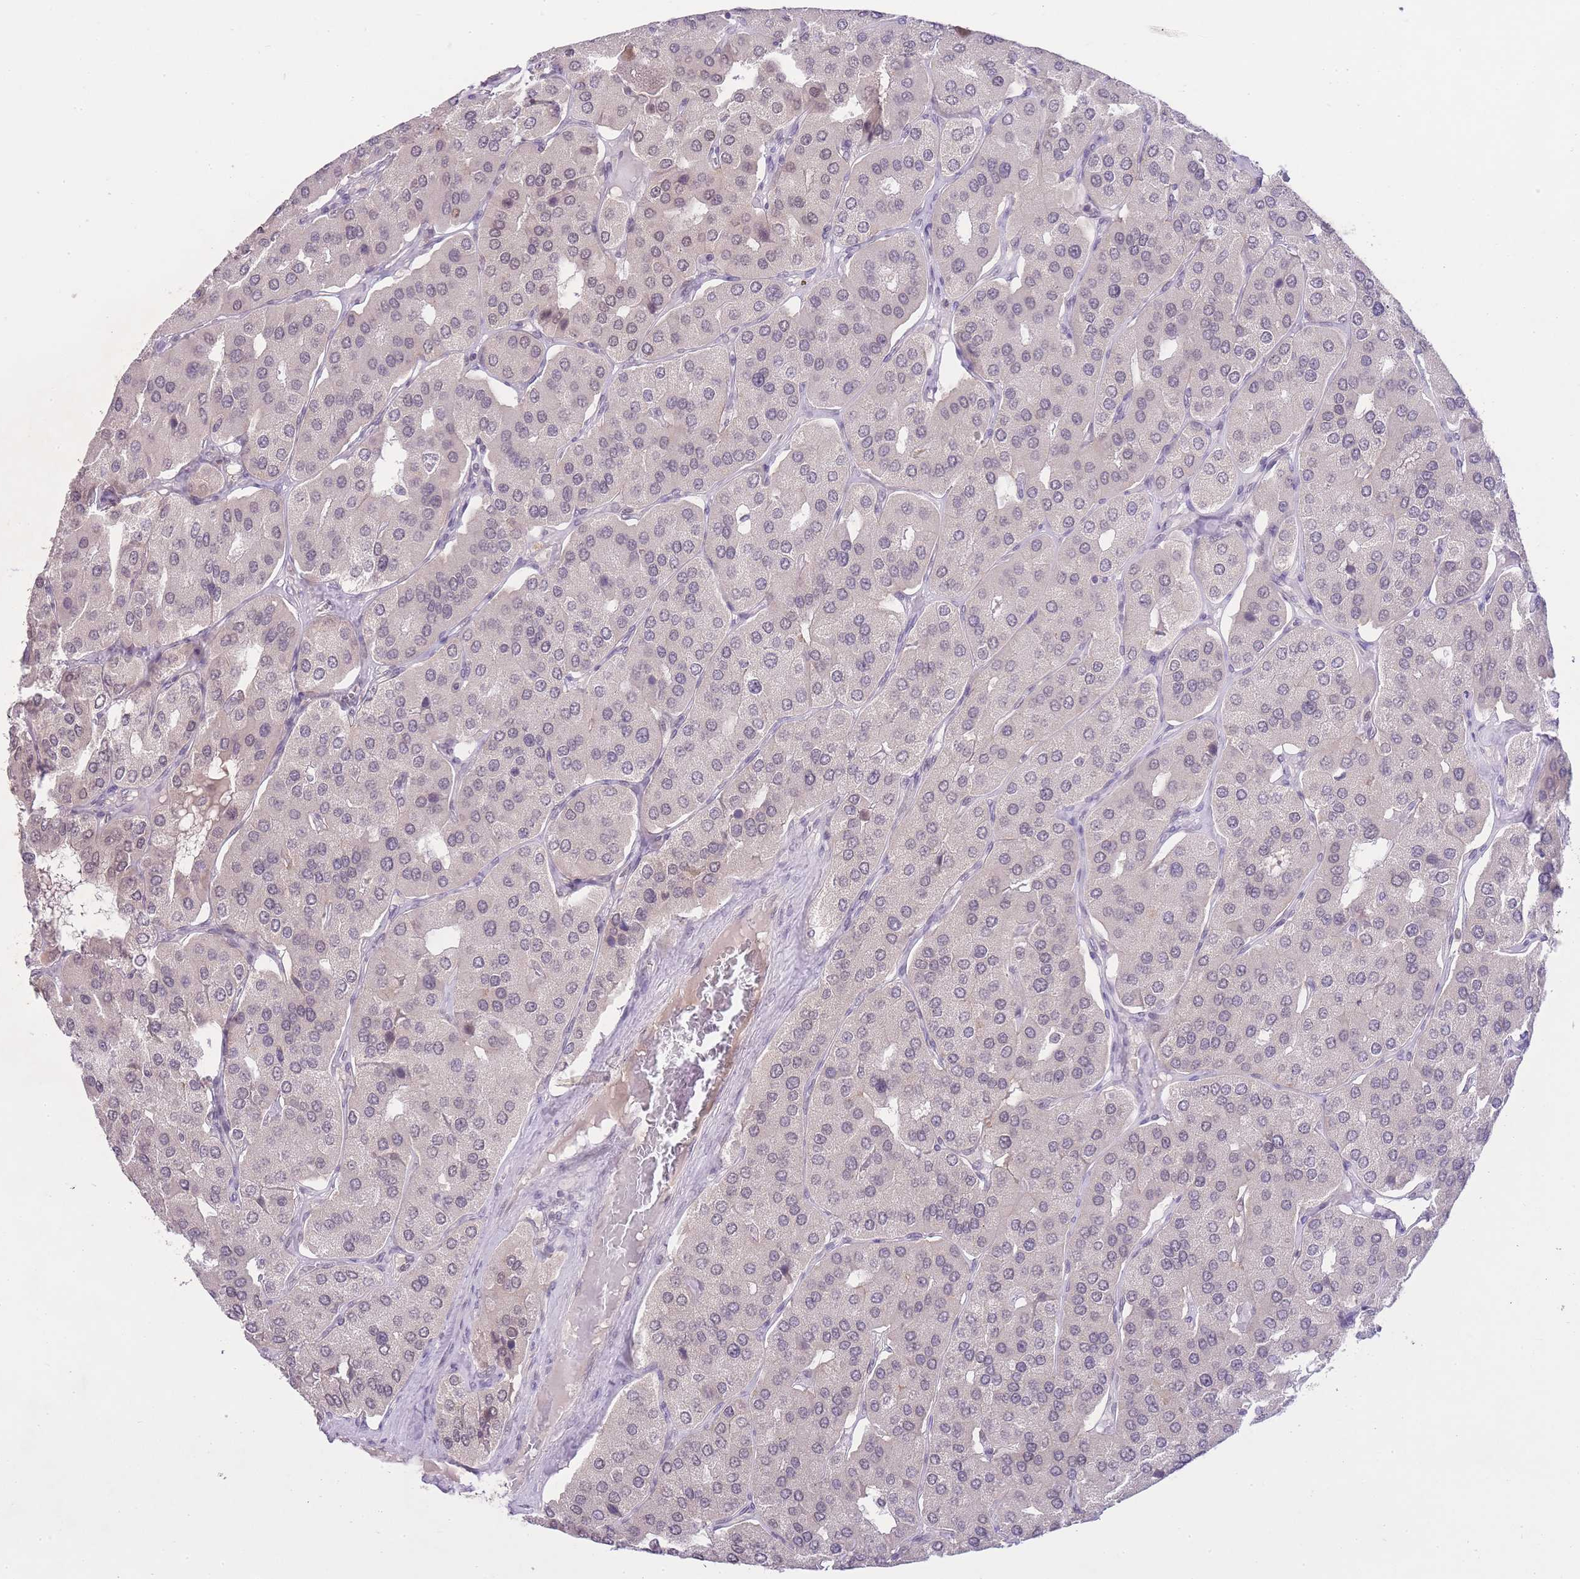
{"staining": {"intensity": "negative", "quantity": "none", "location": "none"}, "tissue": "parathyroid gland", "cell_type": "Glandular cells", "image_type": "normal", "snomed": [{"axis": "morphology", "description": "Normal tissue, NOS"}, {"axis": "morphology", "description": "Adenoma, NOS"}, {"axis": "topography", "description": "Parathyroid gland"}], "caption": "Benign parathyroid gland was stained to show a protein in brown. There is no significant staining in glandular cells. (Stains: DAB immunohistochemistry (IHC) with hematoxylin counter stain, Microscopy: brightfield microscopy at high magnification).", "gene": "TMED3", "patient": {"sex": "female", "age": 86}}